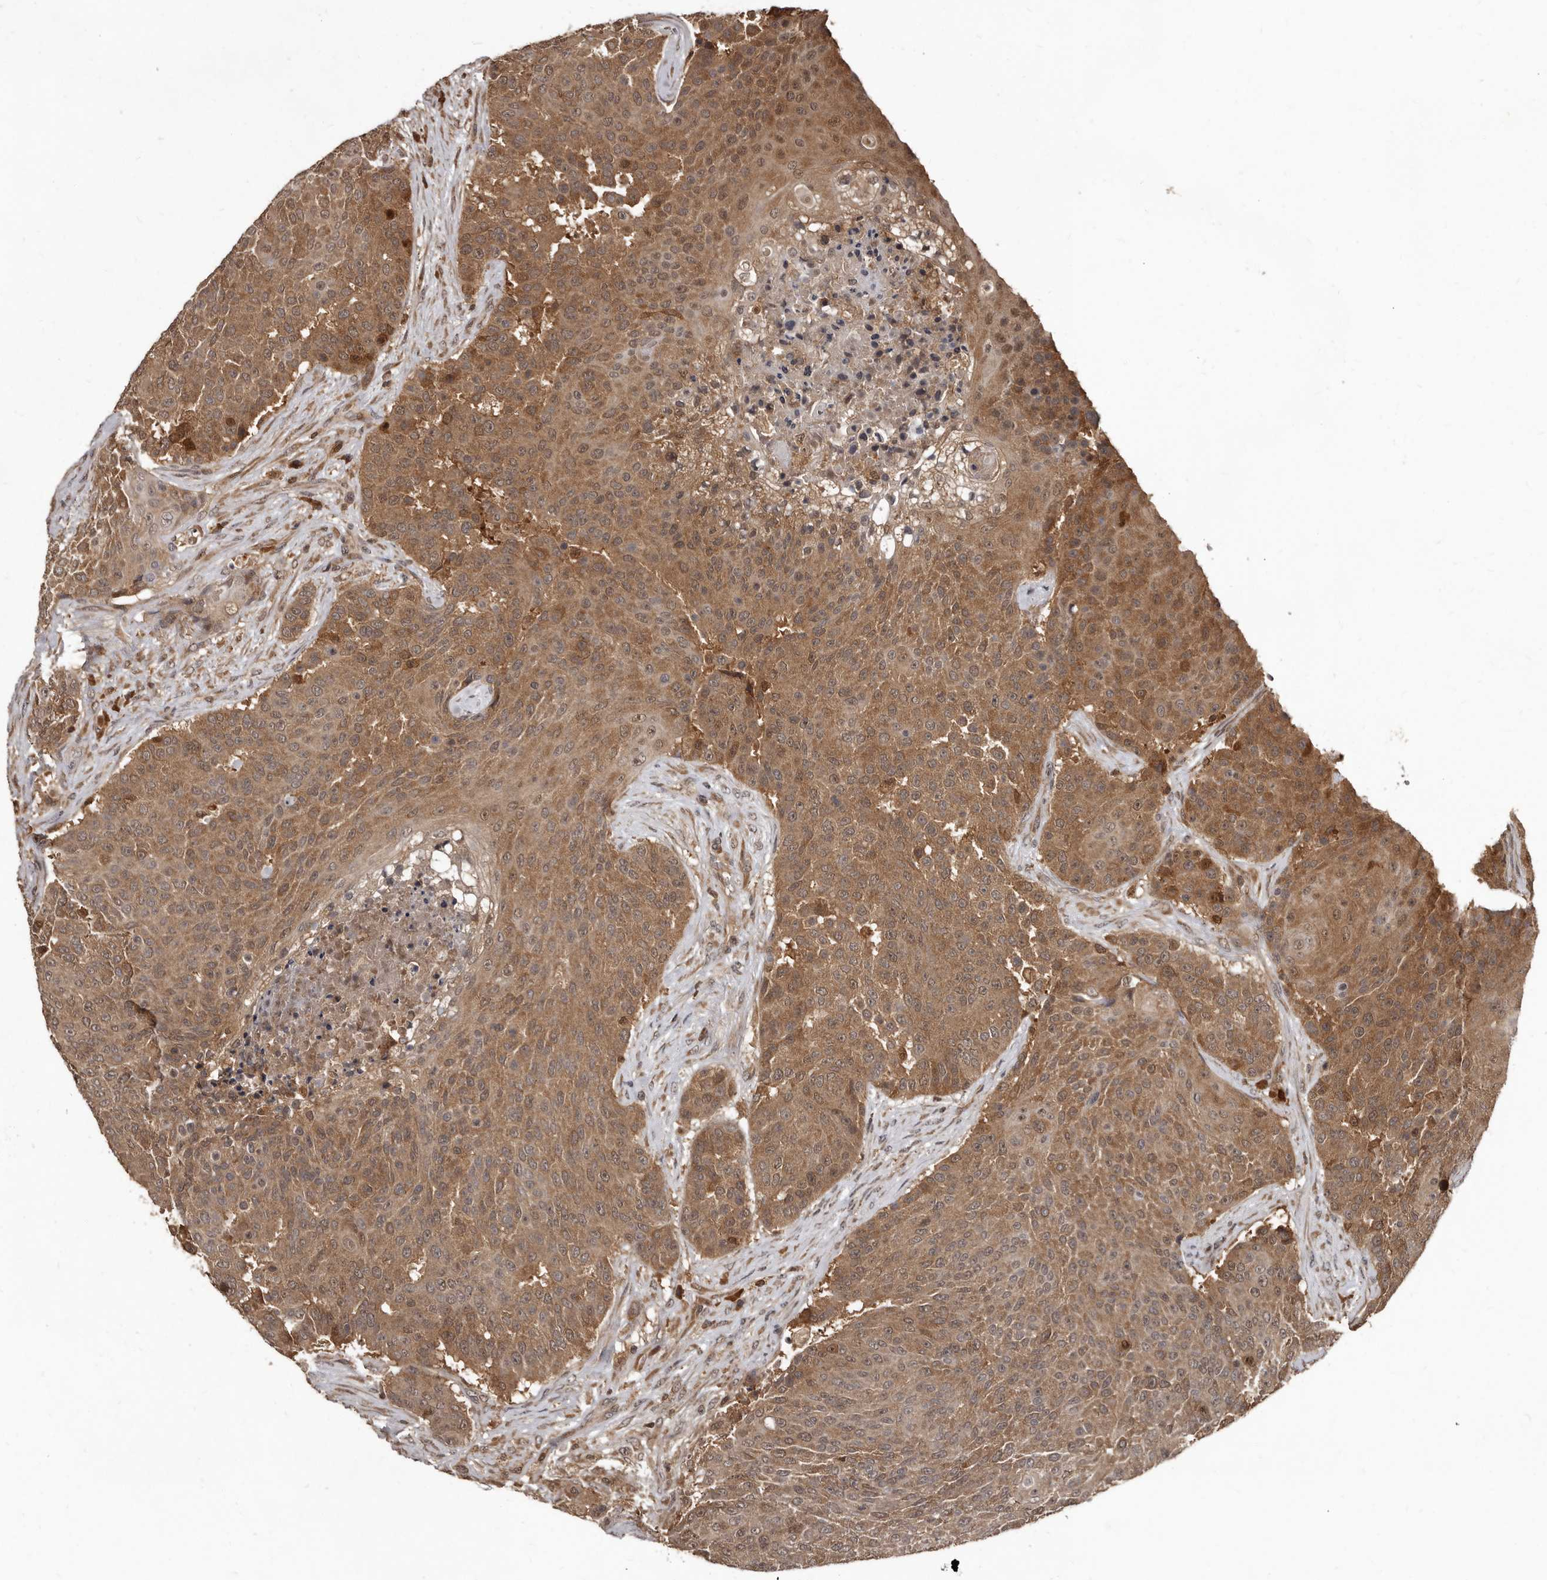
{"staining": {"intensity": "moderate", "quantity": ">75%", "location": "cytoplasmic/membranous"}, "tissue": "urothelial cancer", "cell_type": "Tumor cells", "image_type": "cancer", "snomed": [{"axis": "morphology", "description": "Urothelial carcinoma, High grade"}, {"axis": "topography", "description": "Urinary bladder"}], "caption": "High-magnification brightfield microscopy of urothelial cancer stained with DAB (3,3'-diaminobenzidine) (brown) and counterstained with hematoxylin (blue). tumor cells exhibit moderate cytoplasmic/membranous expression is present in about>75% of cells. The staining was performed using DAB, with brown indicating positive protein expression. Nuclei are stained blue with hematoxylin.", "gene": "PMVK", "patient": {"sex": "female", "age": 63}}